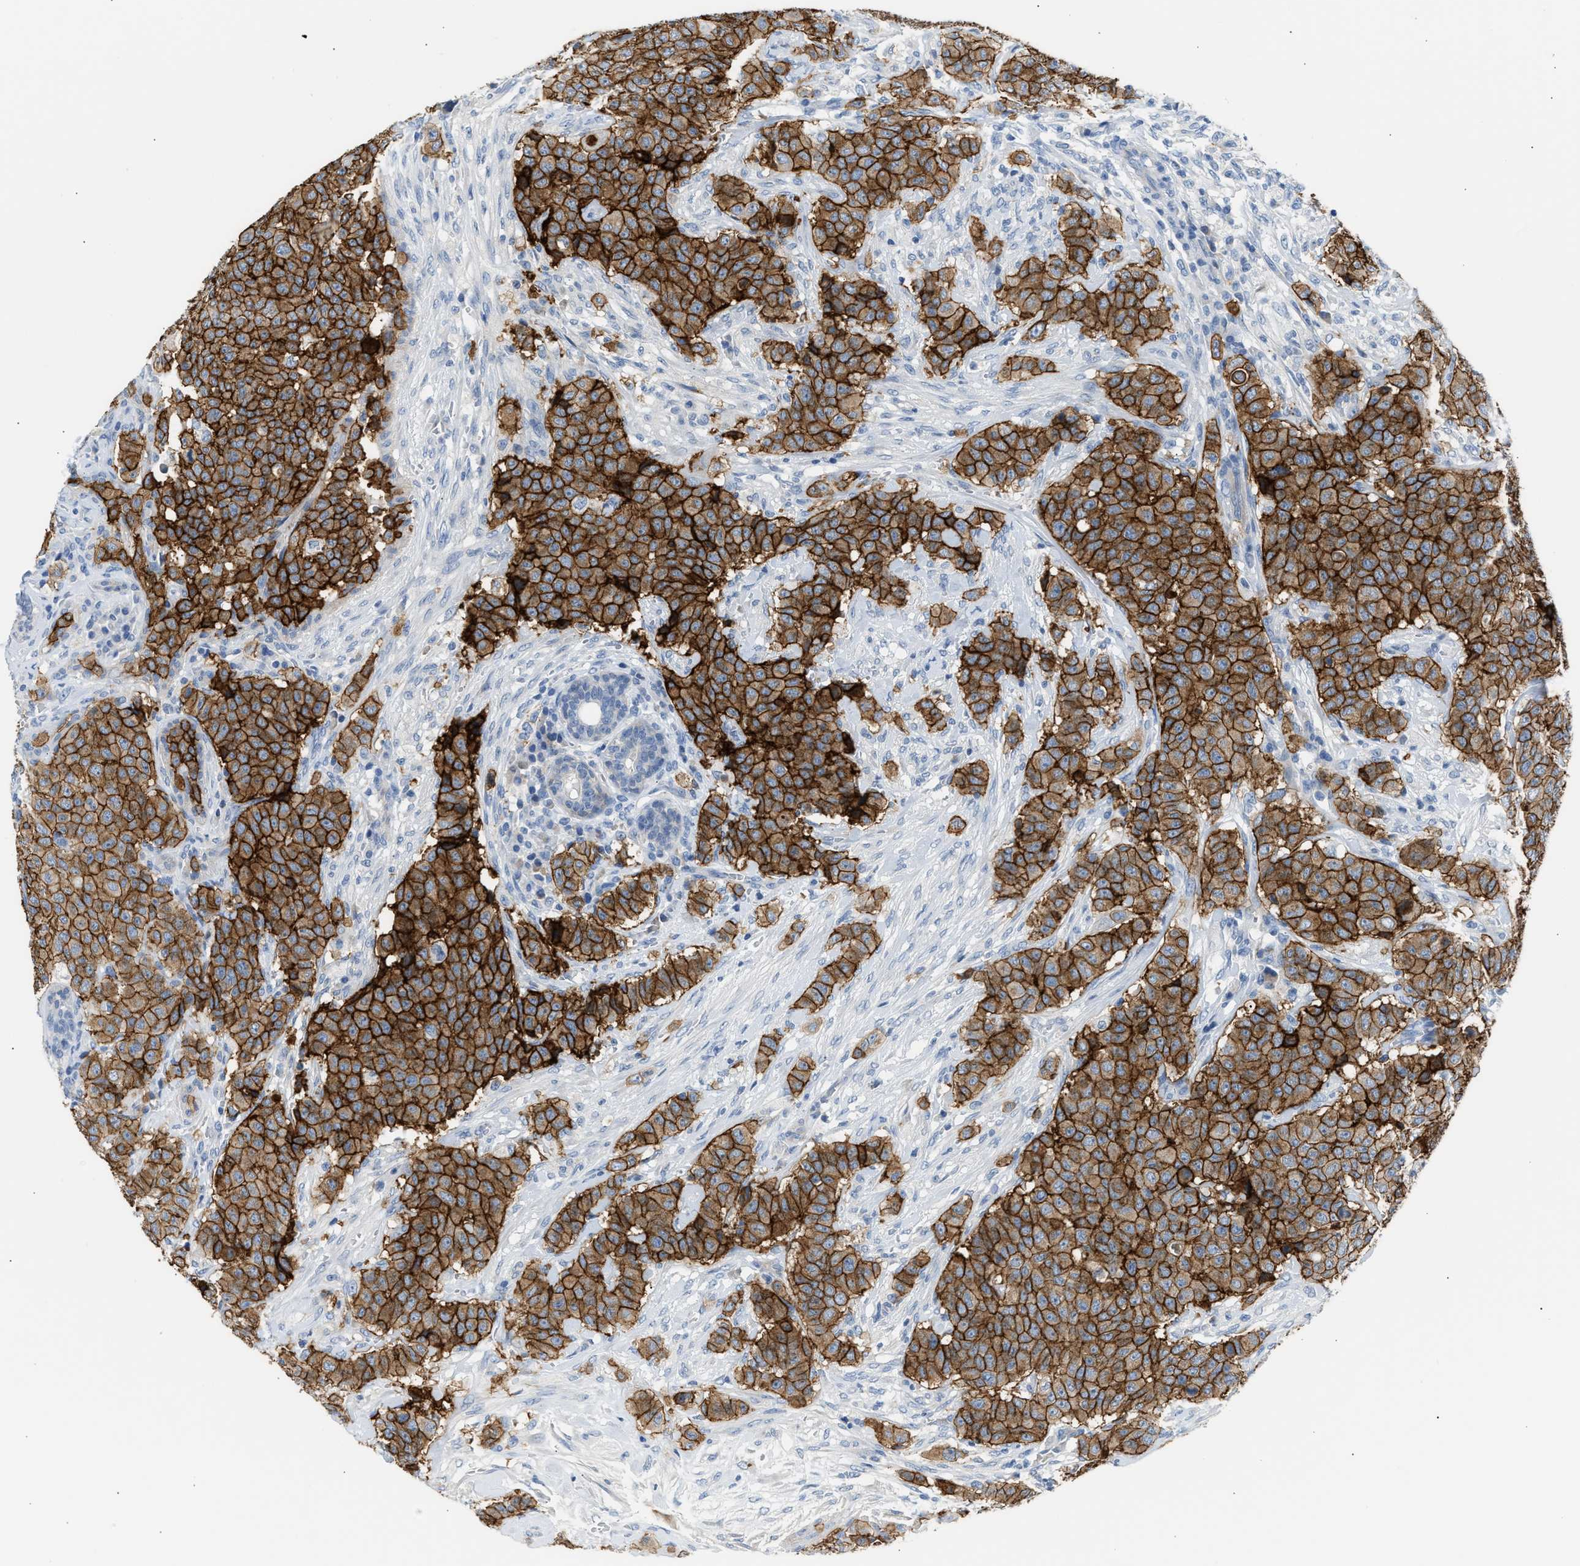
{"staining": {"intensity": "strong", "quantity": ">75%", "location": "cytoplasmic/membranous"}, "tissue": "breast cancer", "cell_type": "Tumor cells", "image_type": "cancer", "snomed": [{"axis": "morphology", "description": "Normal tissue, NOS"}, {"axis": "morphology", "description": "Duct carcinoma"}, {"axis": "topography", "description": "Breast"}], "caption": "The photomicrograph displays staining of breast cancer, revealing strong cytoplasmic/membranous protein expression (brown color) within tumor cells.", "gene": "ERBB2", "patient": {"sex": "female", "age": 40}}